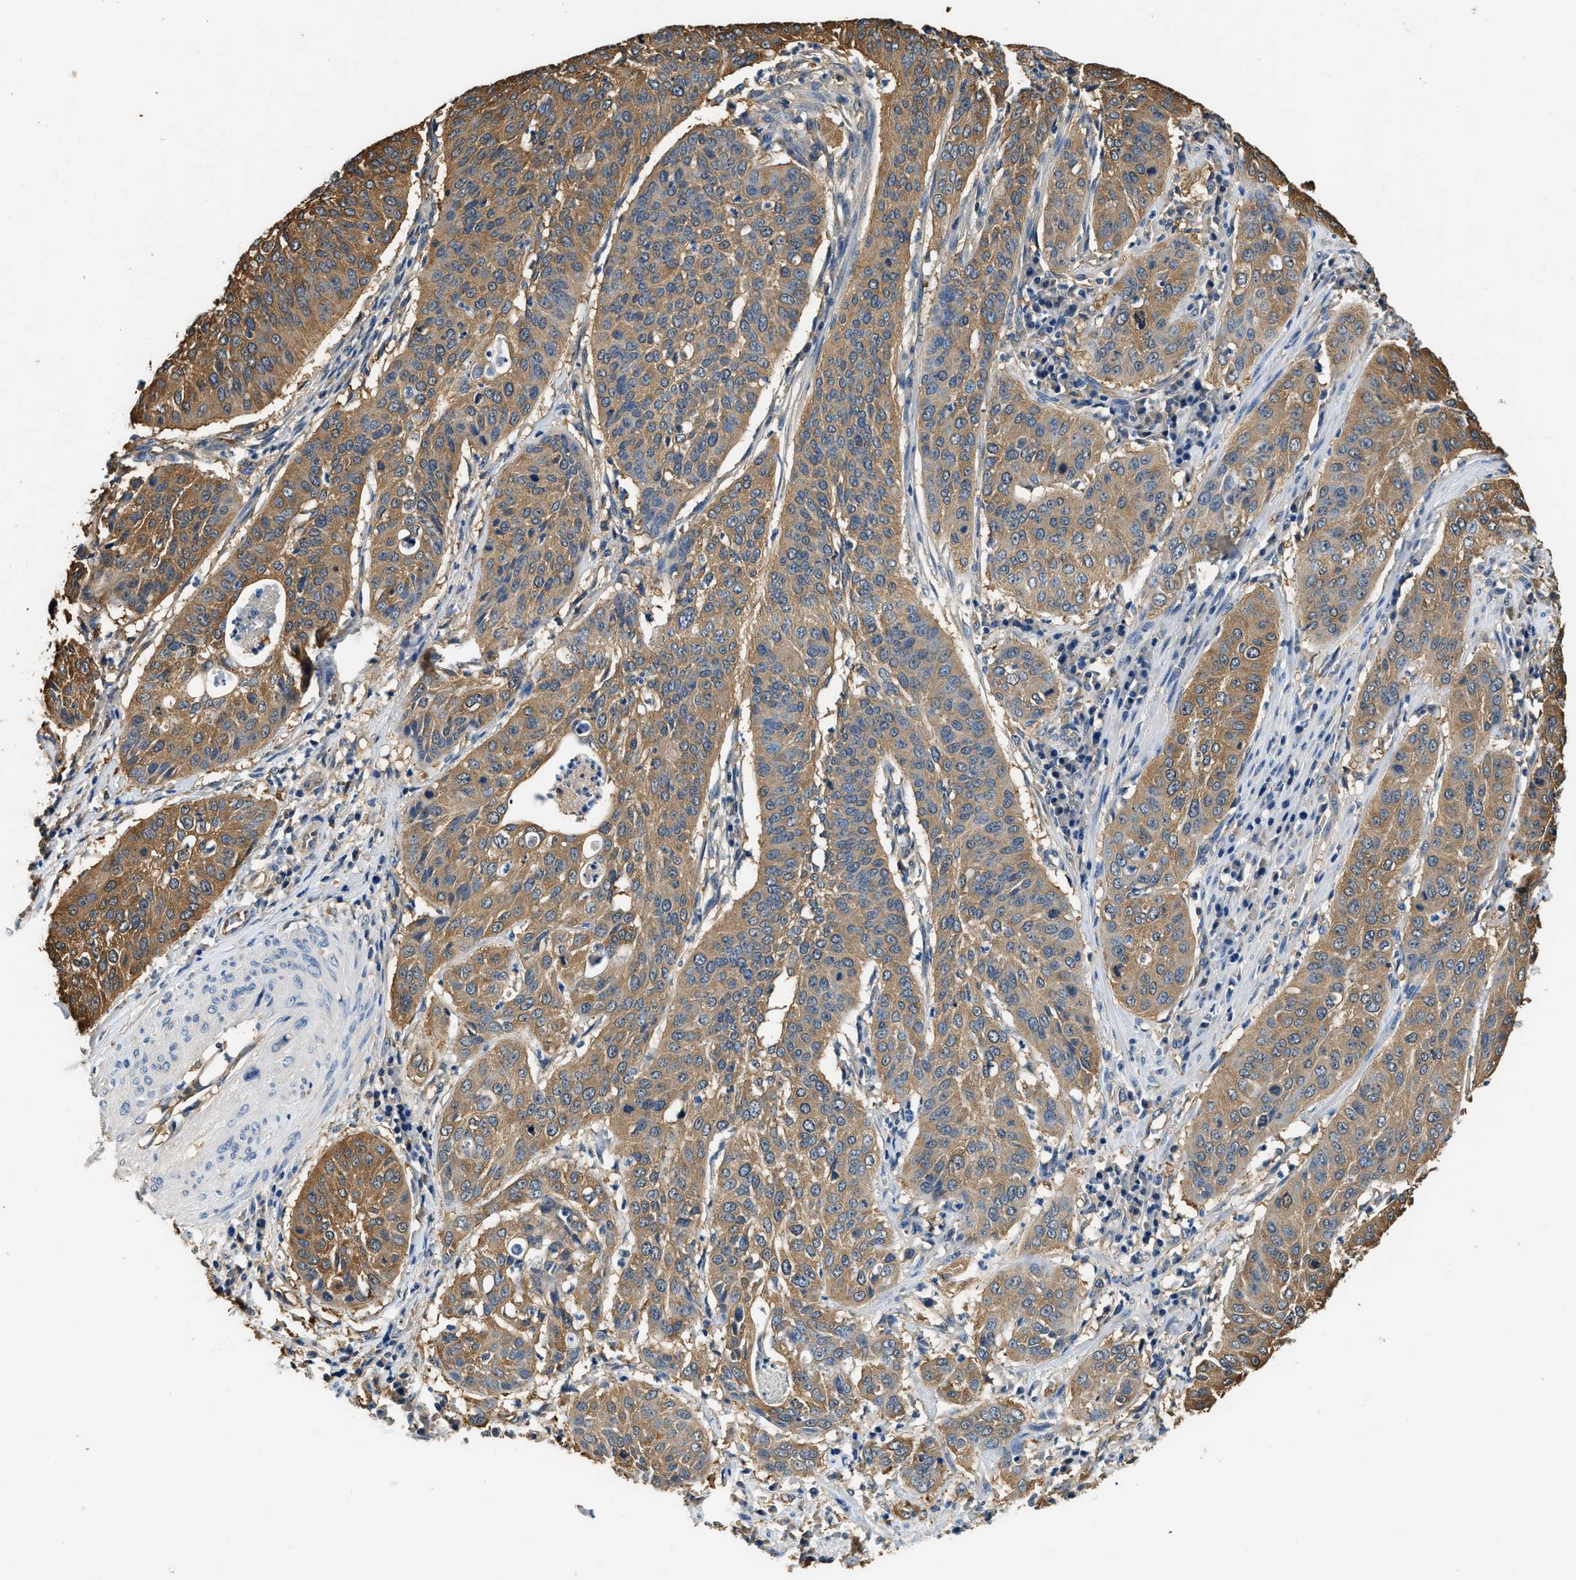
{"staining": {"intensity": "moderate", "quantity": ">75%", "location": "cytoplasmic/membranous"}, "tissue": "cervical cancer", "cell_type": "Tumor cells", "image_type": "cancer", "snomed": [{"axis": "morphology", "description": "Normal tissue, NOS"}, {"axis": "morphology", "description": "Squamous cell carcinoma, NOS"}, {"axis": "topography", "description": "Cervix"}], "caption": "Brown immunohistochemical staining in cervical squamous cell carcinoma exhibits moderate cytoplasmic/membranous expression in approximately >75% of tumor cells.", "gene": "PPP2R1B", "patient": {"sex": "female", "age": 39}}